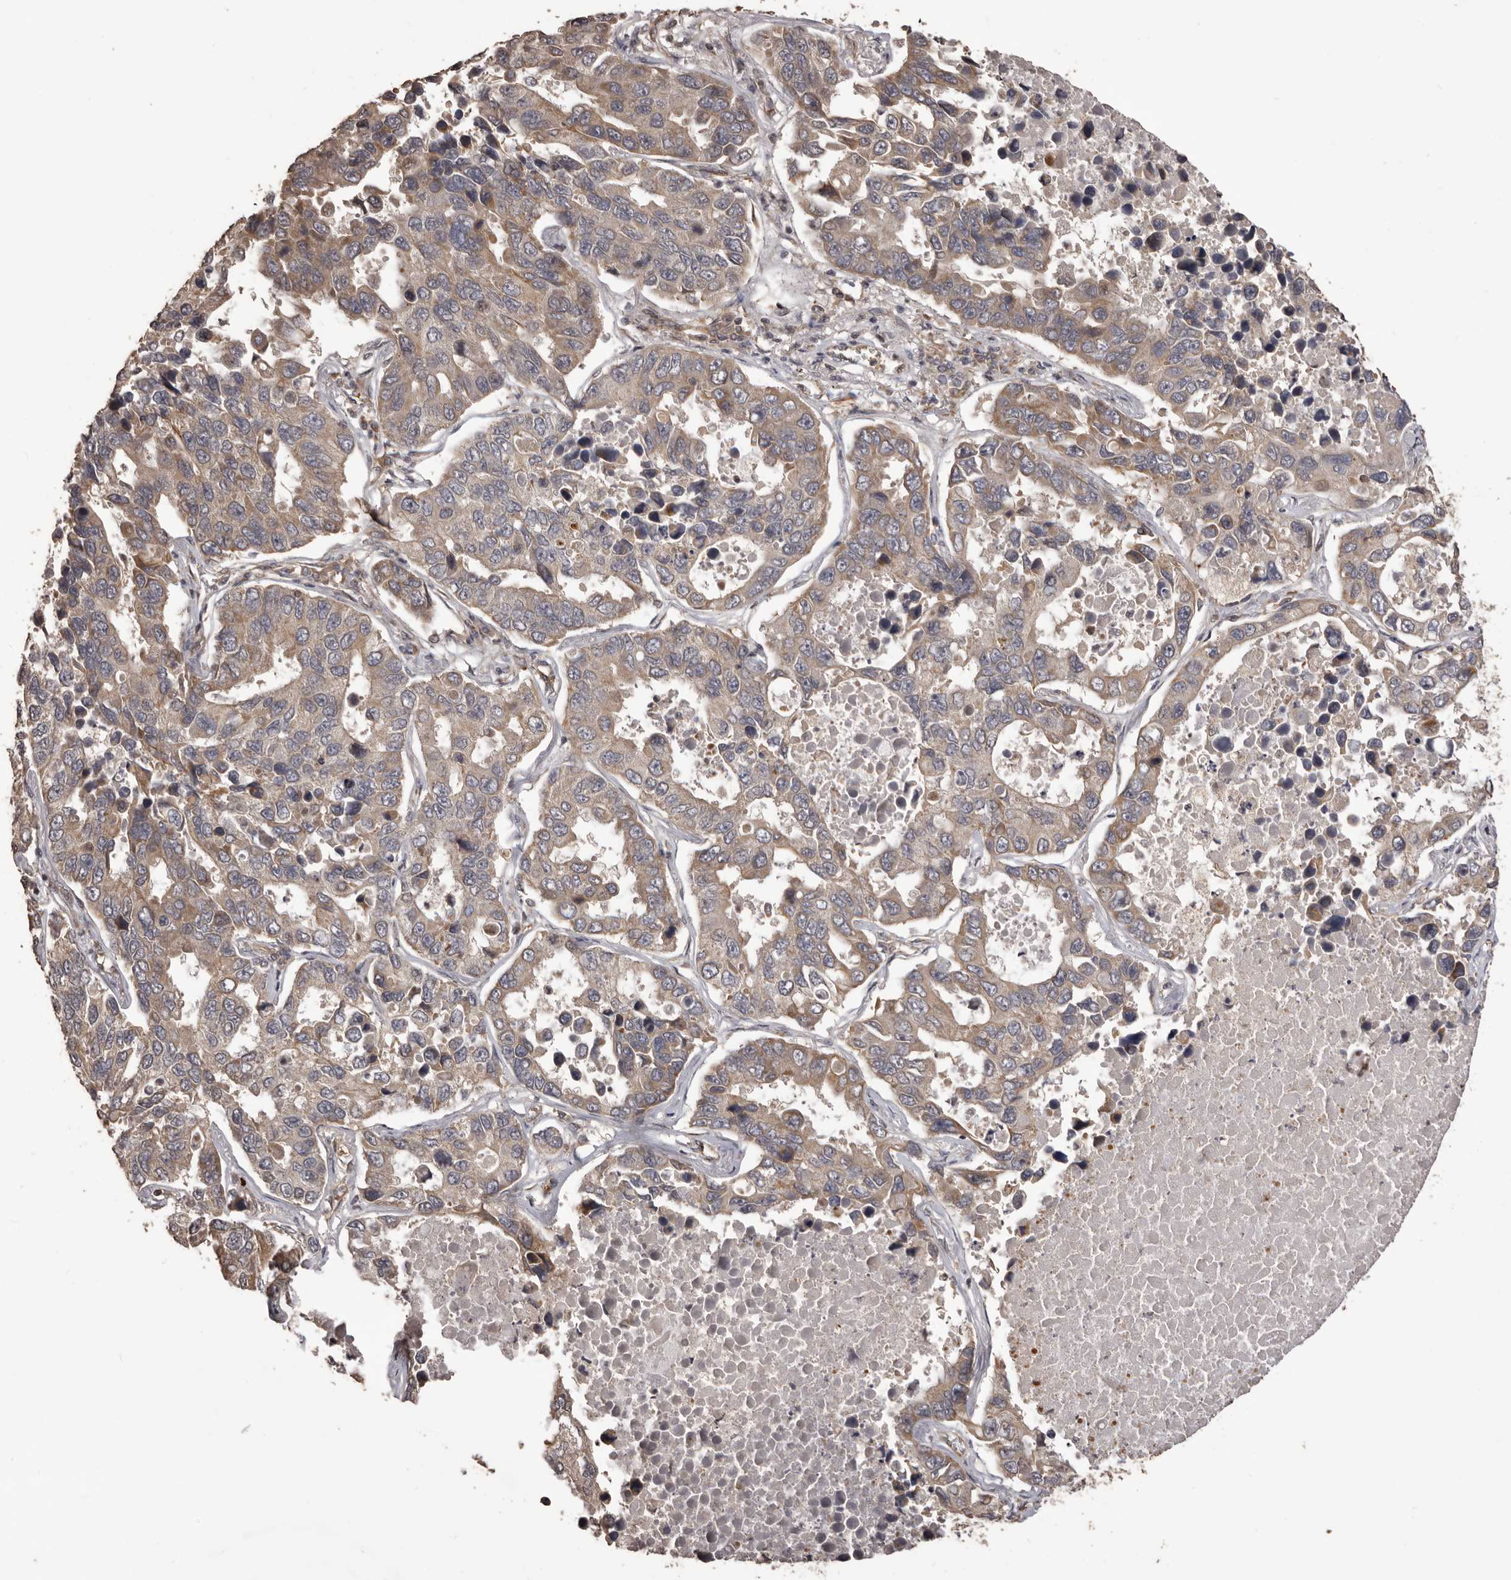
{"staining": {"intensity": "weak", "quantity": ">75%", "location": "cytoplasmic/membranous"}, "tissue": "lung cancer", "cell_type": "Tumor cells", "image_type": "cancer", "snomed": [{"axis": "morphology", "description": "Adenocarcinoma, NOS"}, {"axis": "topography", "description": "Lung"}], "caption": "Lung adenocarcinoma stained with a brown dye demonstrates weak cytoplasmic/membranous positive expression in about >75% of tumor cells.", "gene": "QRSL1", "patient": {"sex": "male", "age": 64}}